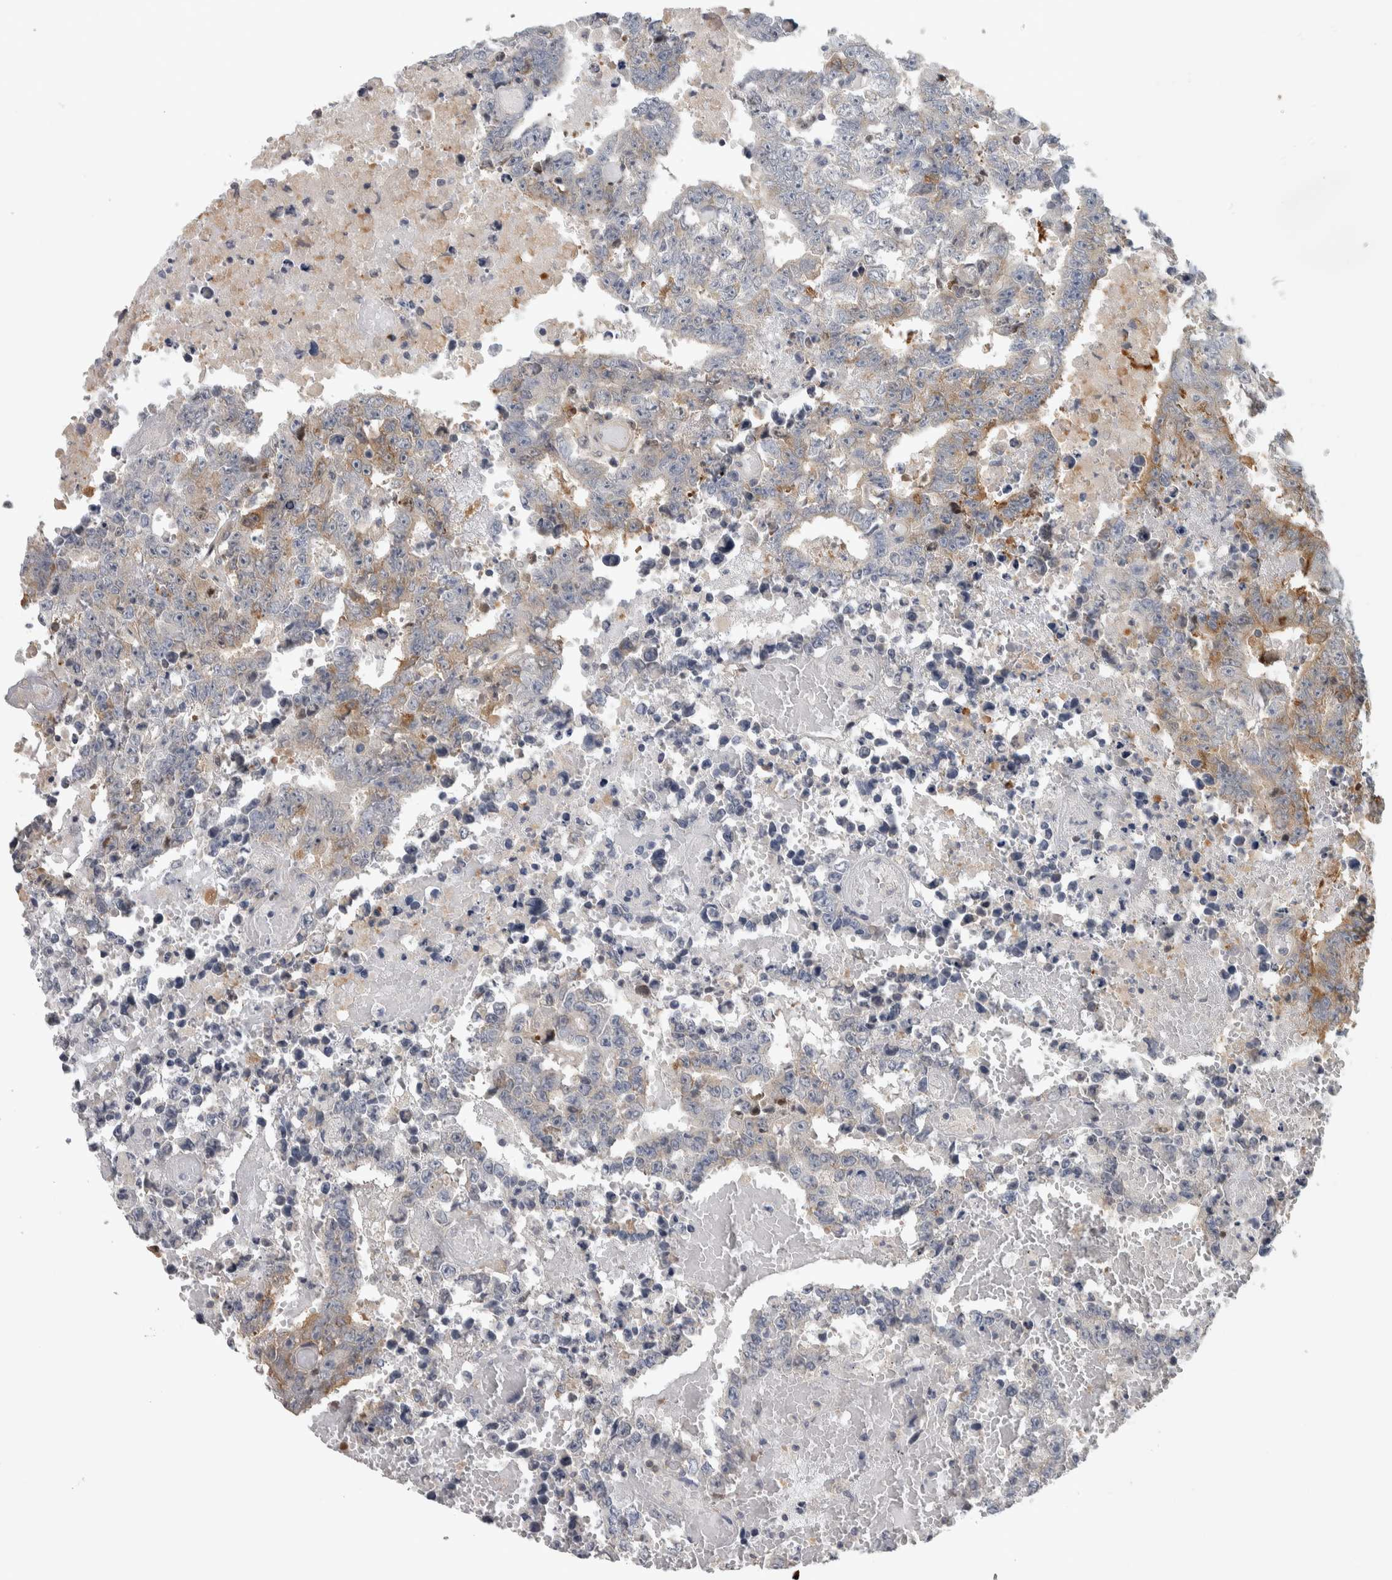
{"staining": {"intensity": "moderate", "quantity": "<25%", "location": "cytoplasmic/membranous"}, "tissue": "testis cancer", "cell_type": "Tumor cells", "image_type": "cancer", "snomed": [{"axis": "morphology", "description": "Carcinoma, Embryonal, NOS"}, {"axis": "topography", "description": "Testis"}], "caption": "High-magnification brightfield microscopy of testis cancer (embryonal carcinoma) stained with DAB (brown) and counterstained with hematoxylin (blue). tumor cells exhibit moderate cytoplasmic/membranous positivity is seen in approximately<25% of cells.", "gene": "NFKB2", "patient": {"sex": "male", "age": 25}}